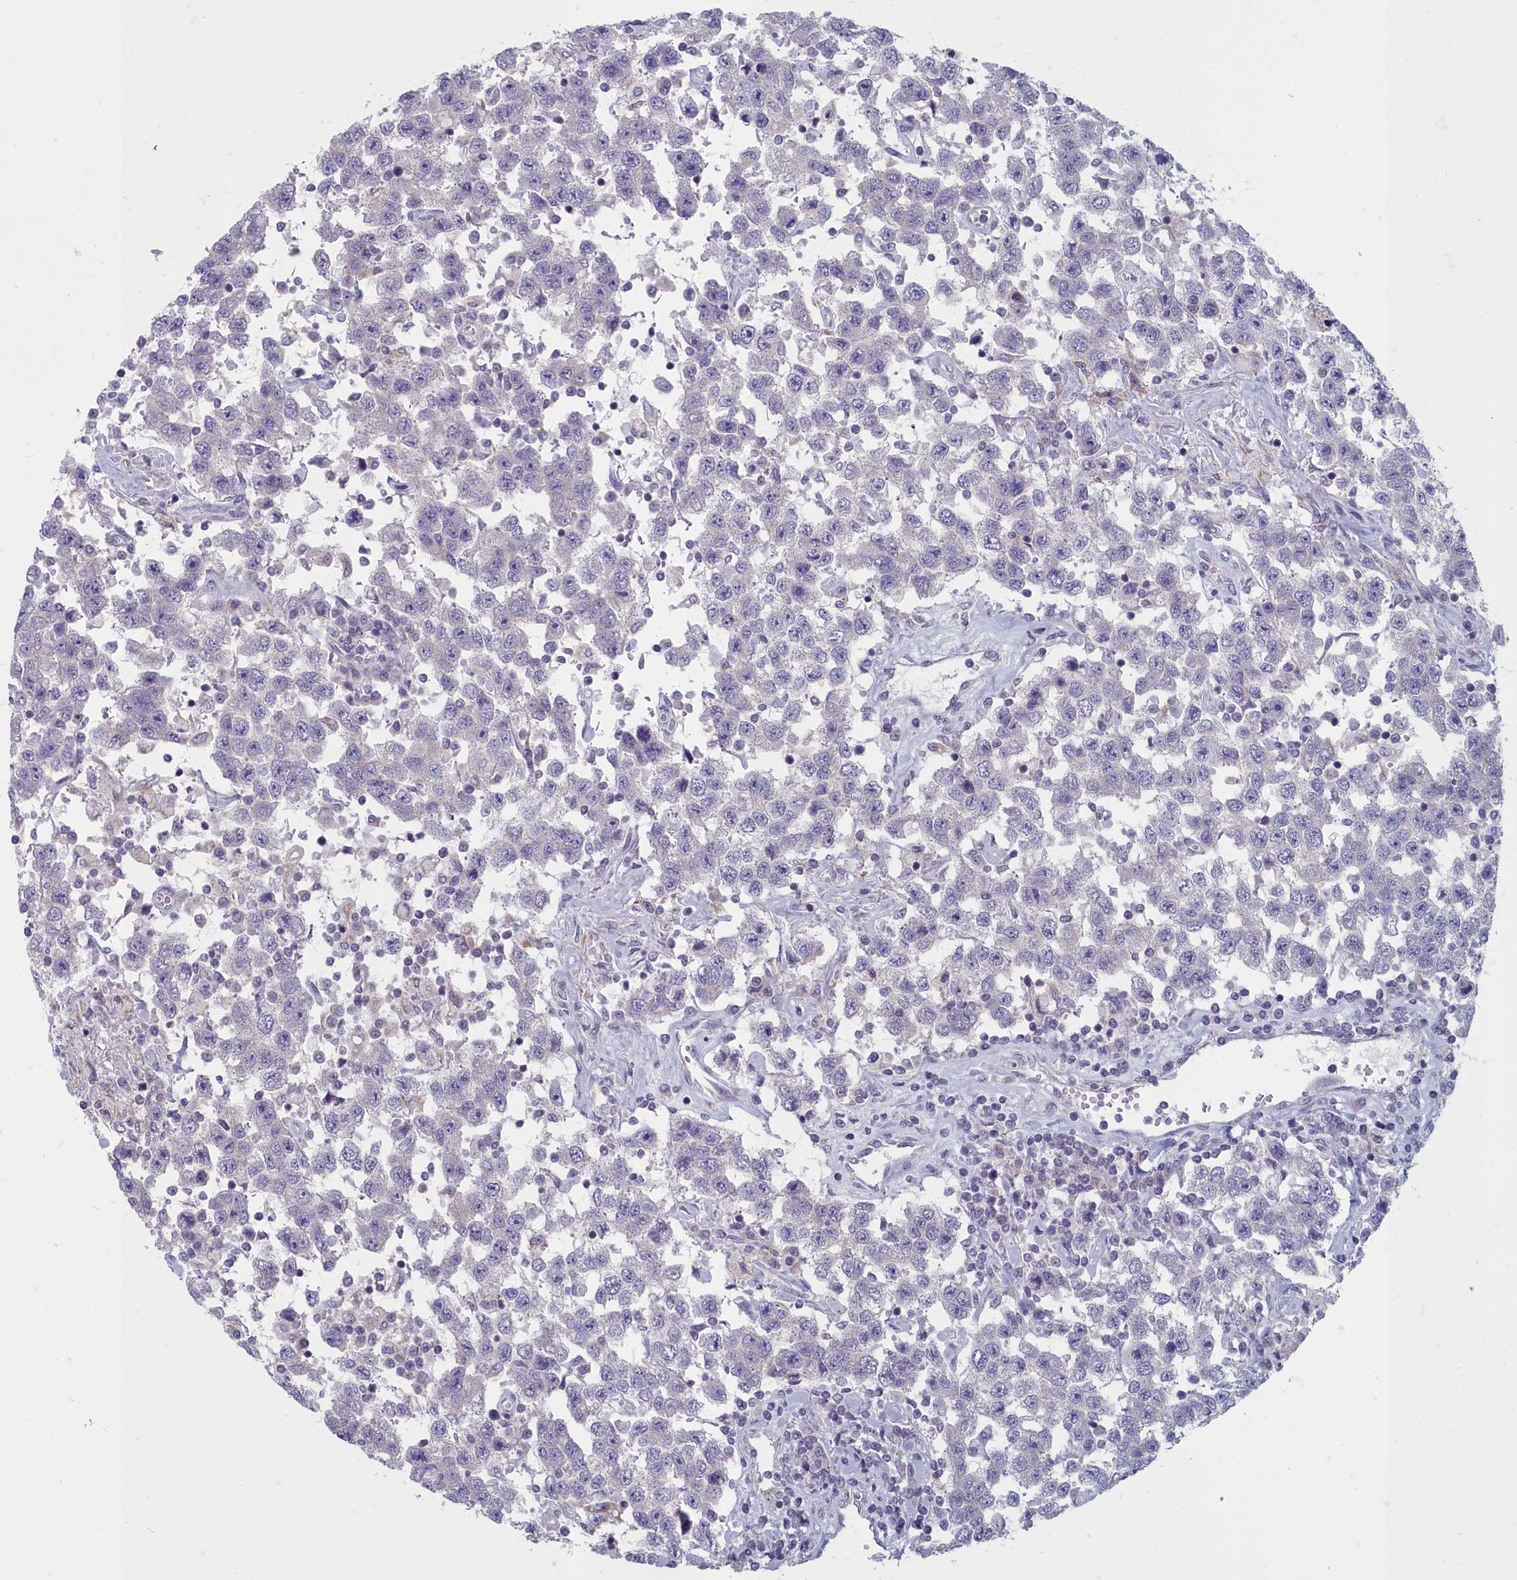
{"staining": {"intensity": "negative", "quantity": "none", "location": "none"}, "tissue": "testis cancer", "cell_type": "Tumor cells", "image_type": "cancer", "snomed": [{"axis": "morphology", "description": "Seminoma, NOS"}, {"axis": "topography", "description": "Testis"}], "caption": "The micrograph shows no staining of tumor cells in testis seminoma. (Brightfield microscopy of DAB IHC at high magnification).", "gene": "INSYN2A", "patient": {"sex": "male", "age": 41}}